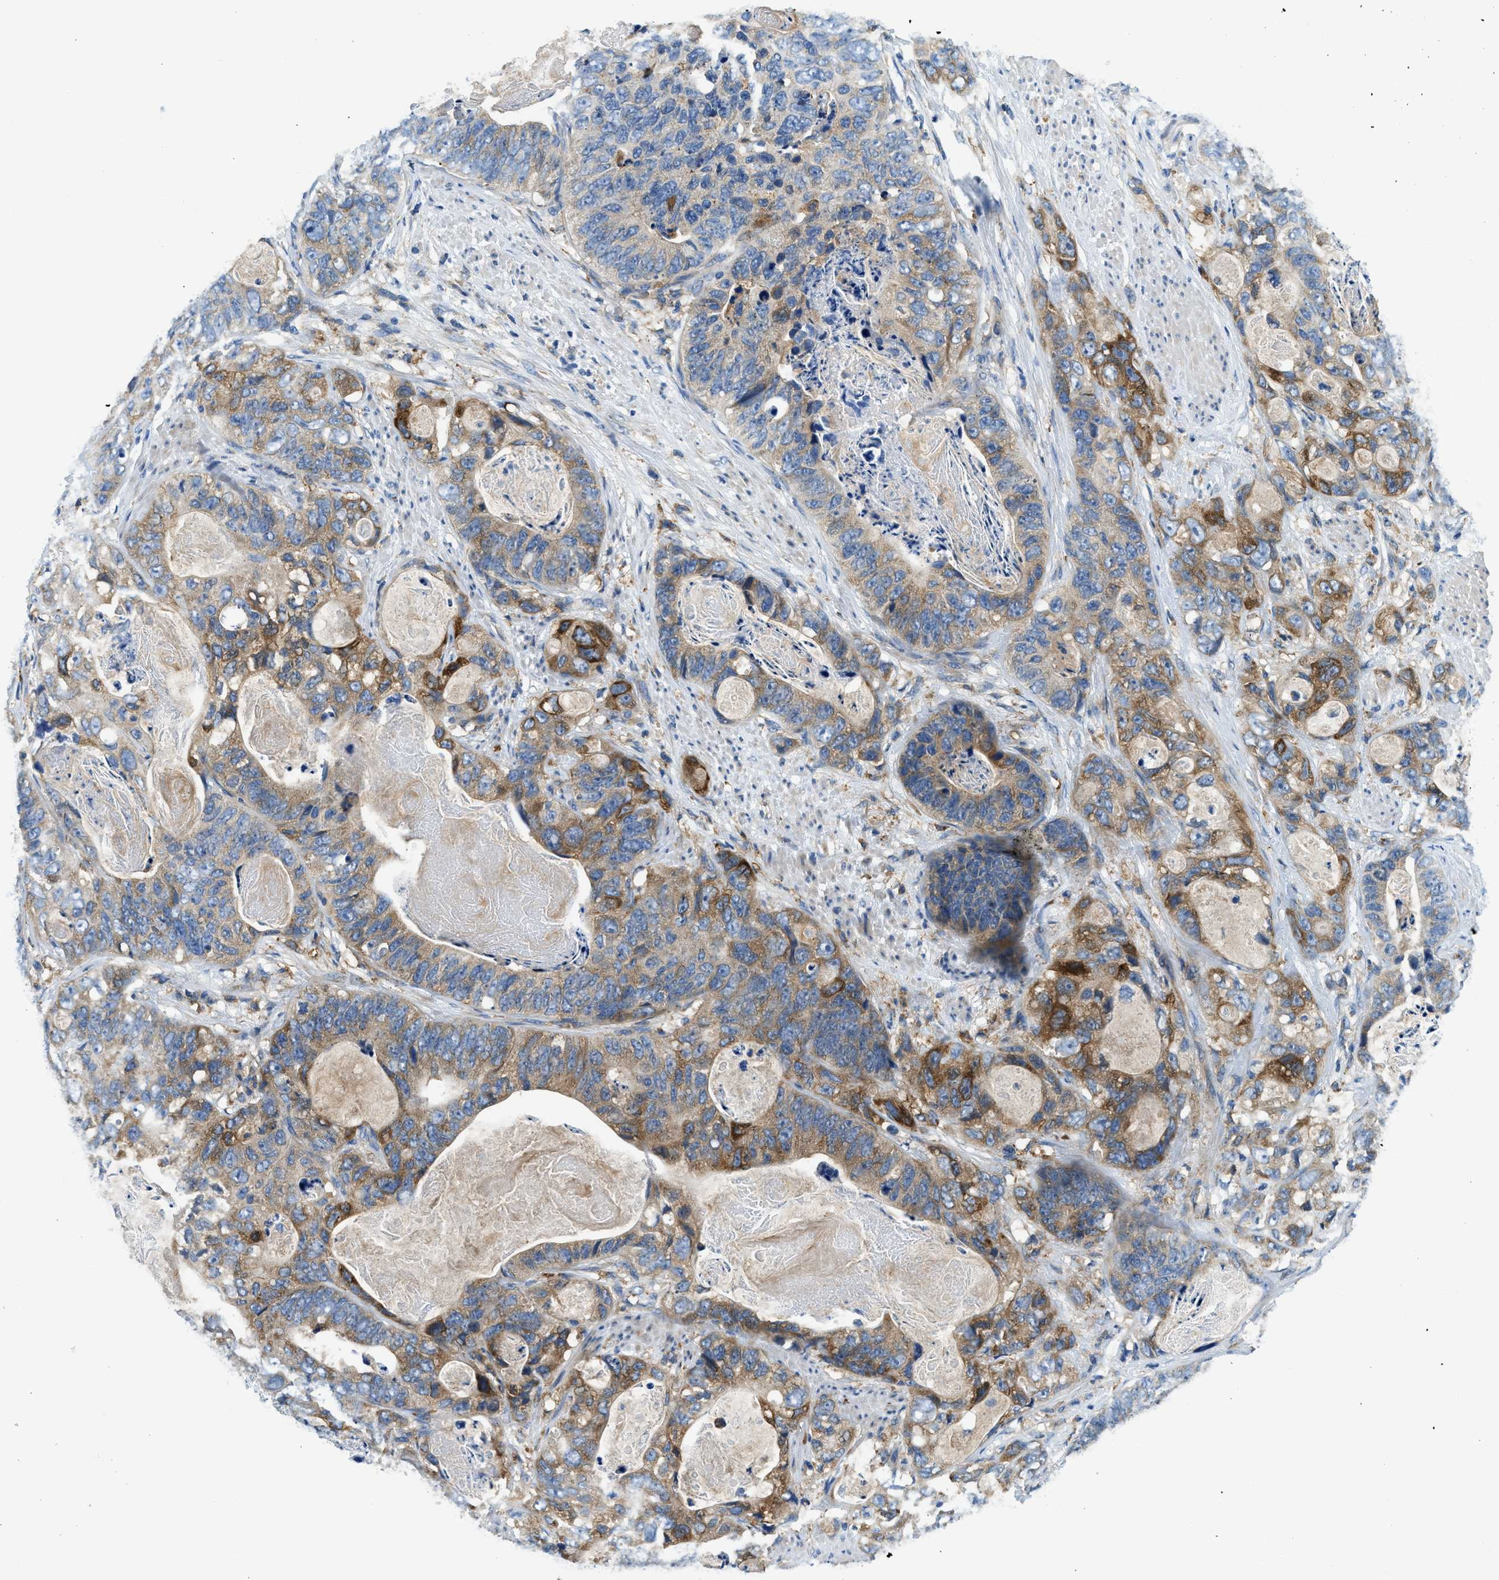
{"staining": {"intensity": "moderate", "quantity": ">75%", "location": "cytoplasmic/membranous"}, "tissue": "stomach cancer", "cell_type": "Tumor cells", "image_type": "cancer", "snomed": [{"axis": "morphology", "description": "Adenocarcinoma, NOS"}, {"axis": "topography", "description": "Stomach"}], "caption": "Stomach adenocarcinoma was stained to show a protein in brown. There is medium levels of moderate cytoplasmic/membranous staining in approximately >75% of tumor cells.", "gene": "LPIN2", "patient": {"sex": "female", "age": 89}}